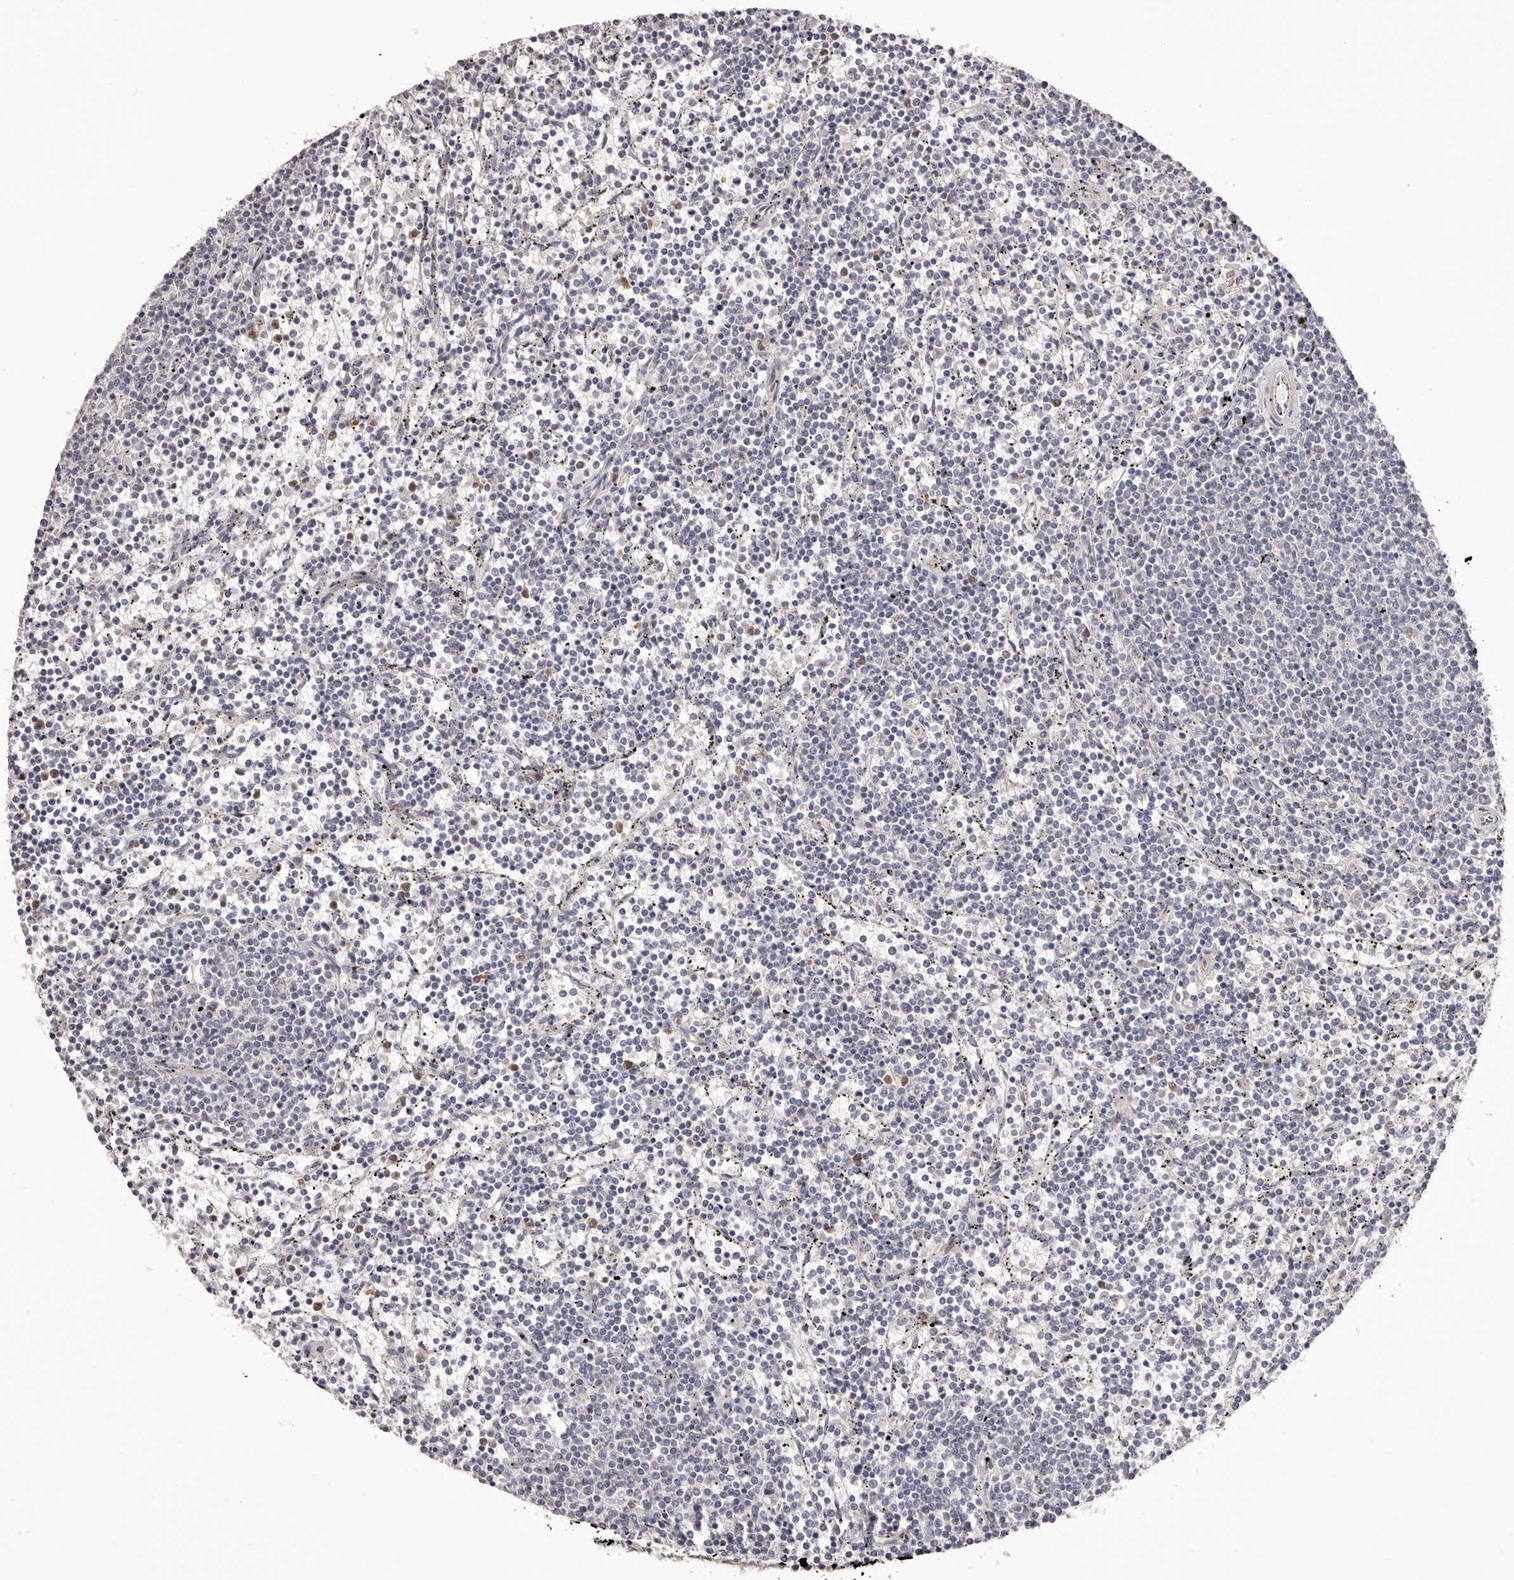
{"staining": {"intensity": "negative", "quantity": "none", "location": "none"}, "tissue": "lymphoma", "cell_type": "Tumor cells", "image_type": "cancer", "snomed": [{"axis": "morphology", "description": "Malignant lymphoma, non-Hodgkin's type, Low grade"}, {"axis": "topography", "description": "Spleen"}], "caption": "Immunohistochemistry photomicrograph of neoplastic tissue: human malignant lymphoma, non-Hodgkin's type (low-grade) stained with DAB displays no significant protein expression in tumor cells. The staining is performed using DAB brown chromogen with nuclei counter-stained in using hematoxylin.", "gene": "DMRT2", "patient": {"sex": "female", "age": 50}}